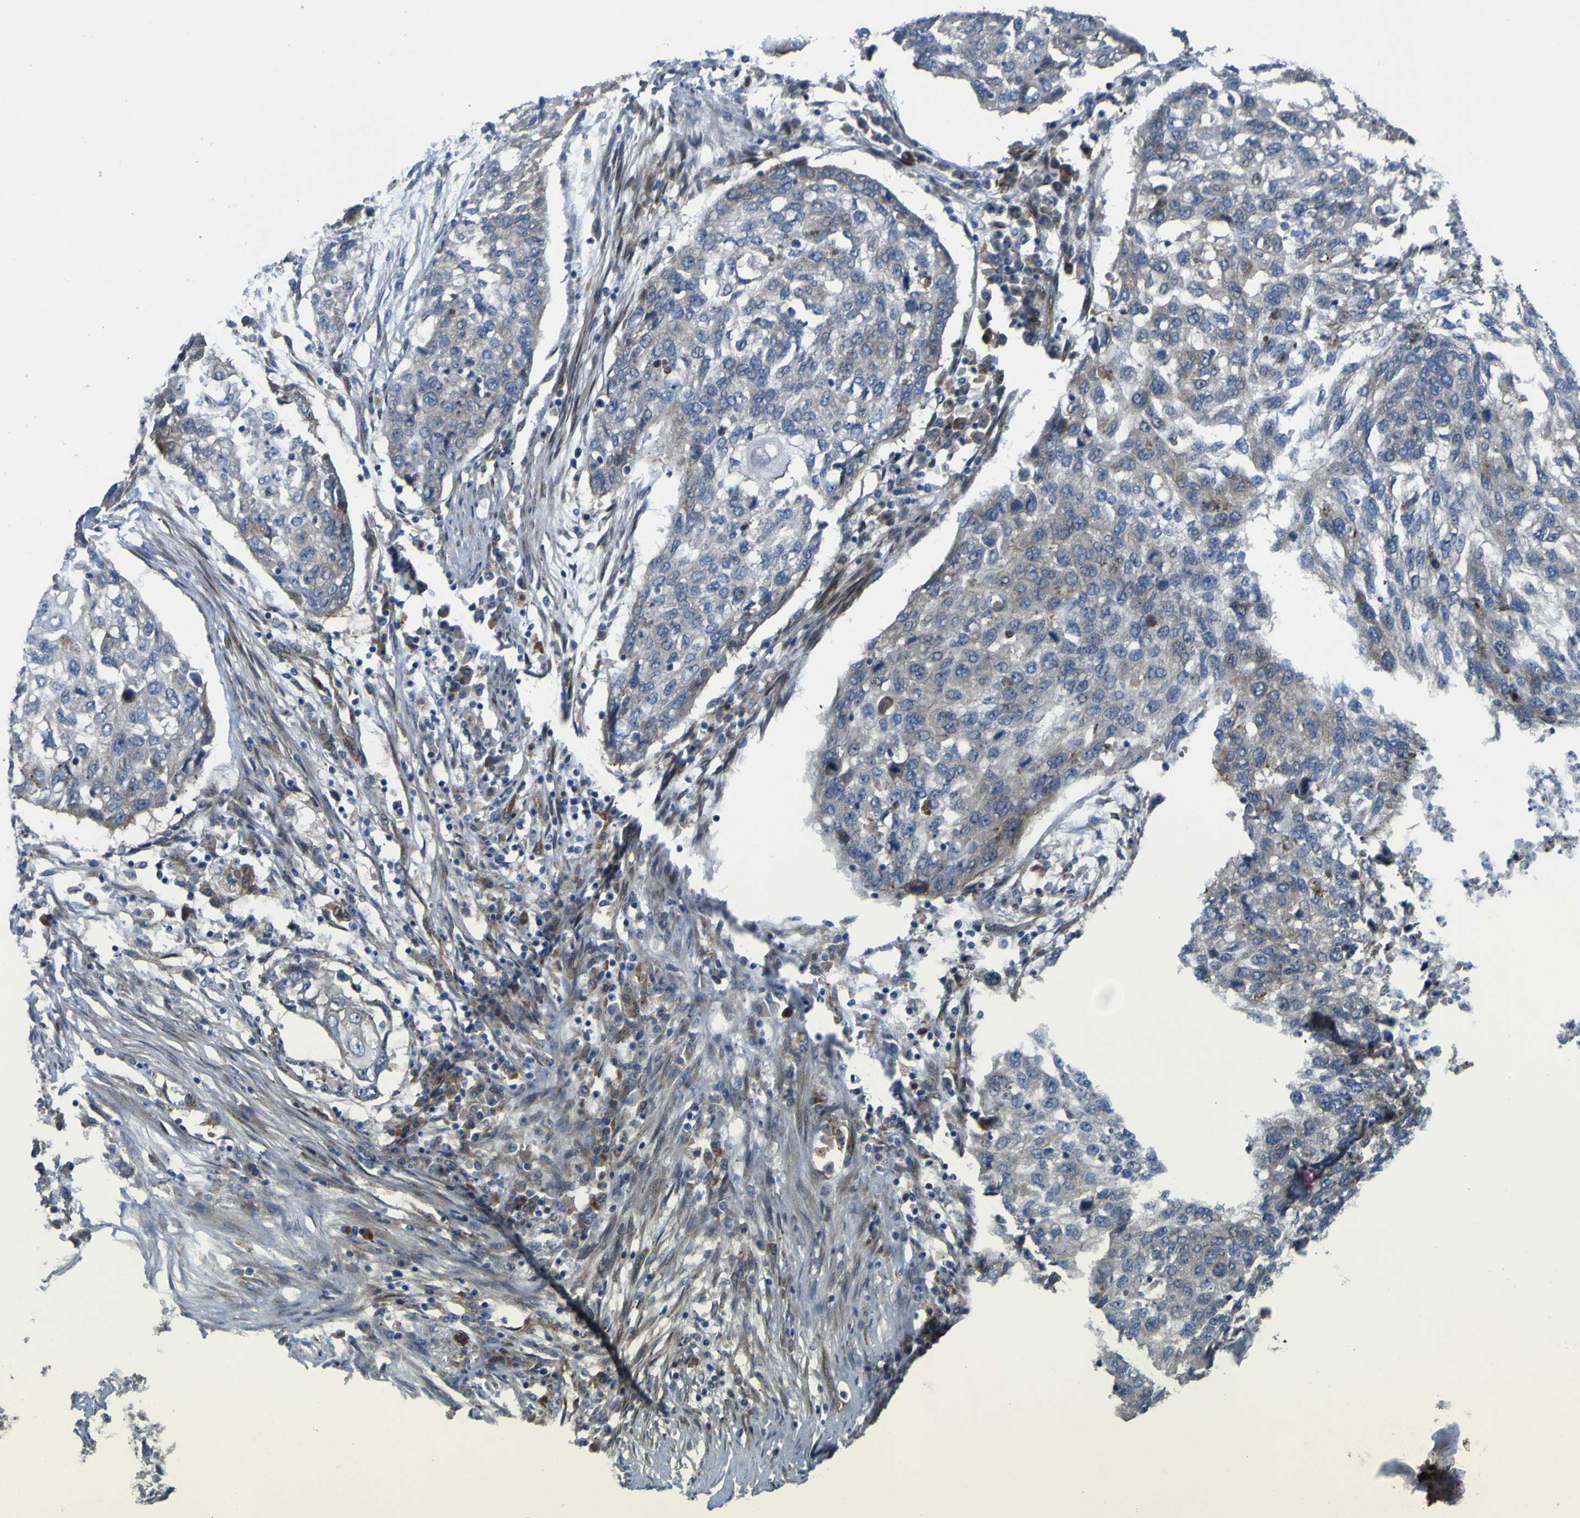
{"staining": {"intensity": "negative", "quantity": "none", "location": "none"}, "tissue": "lung cancer", "cell_type": "Tumor cells", "image_type": "cancer", "snomed": [{"axis": "morphology", "description": "Squamous cell carcinoma, NOS"}, {"axis": "topography", "description": "Lung"}], "caption": "IHC photomicrograph of human lung cancer (squamous cell carcinoma) stained for a protein (brown), which displays no positivity in tumor cells.", "gene": "FBXO30", "patient": {"sex": "female", "age": 63}}